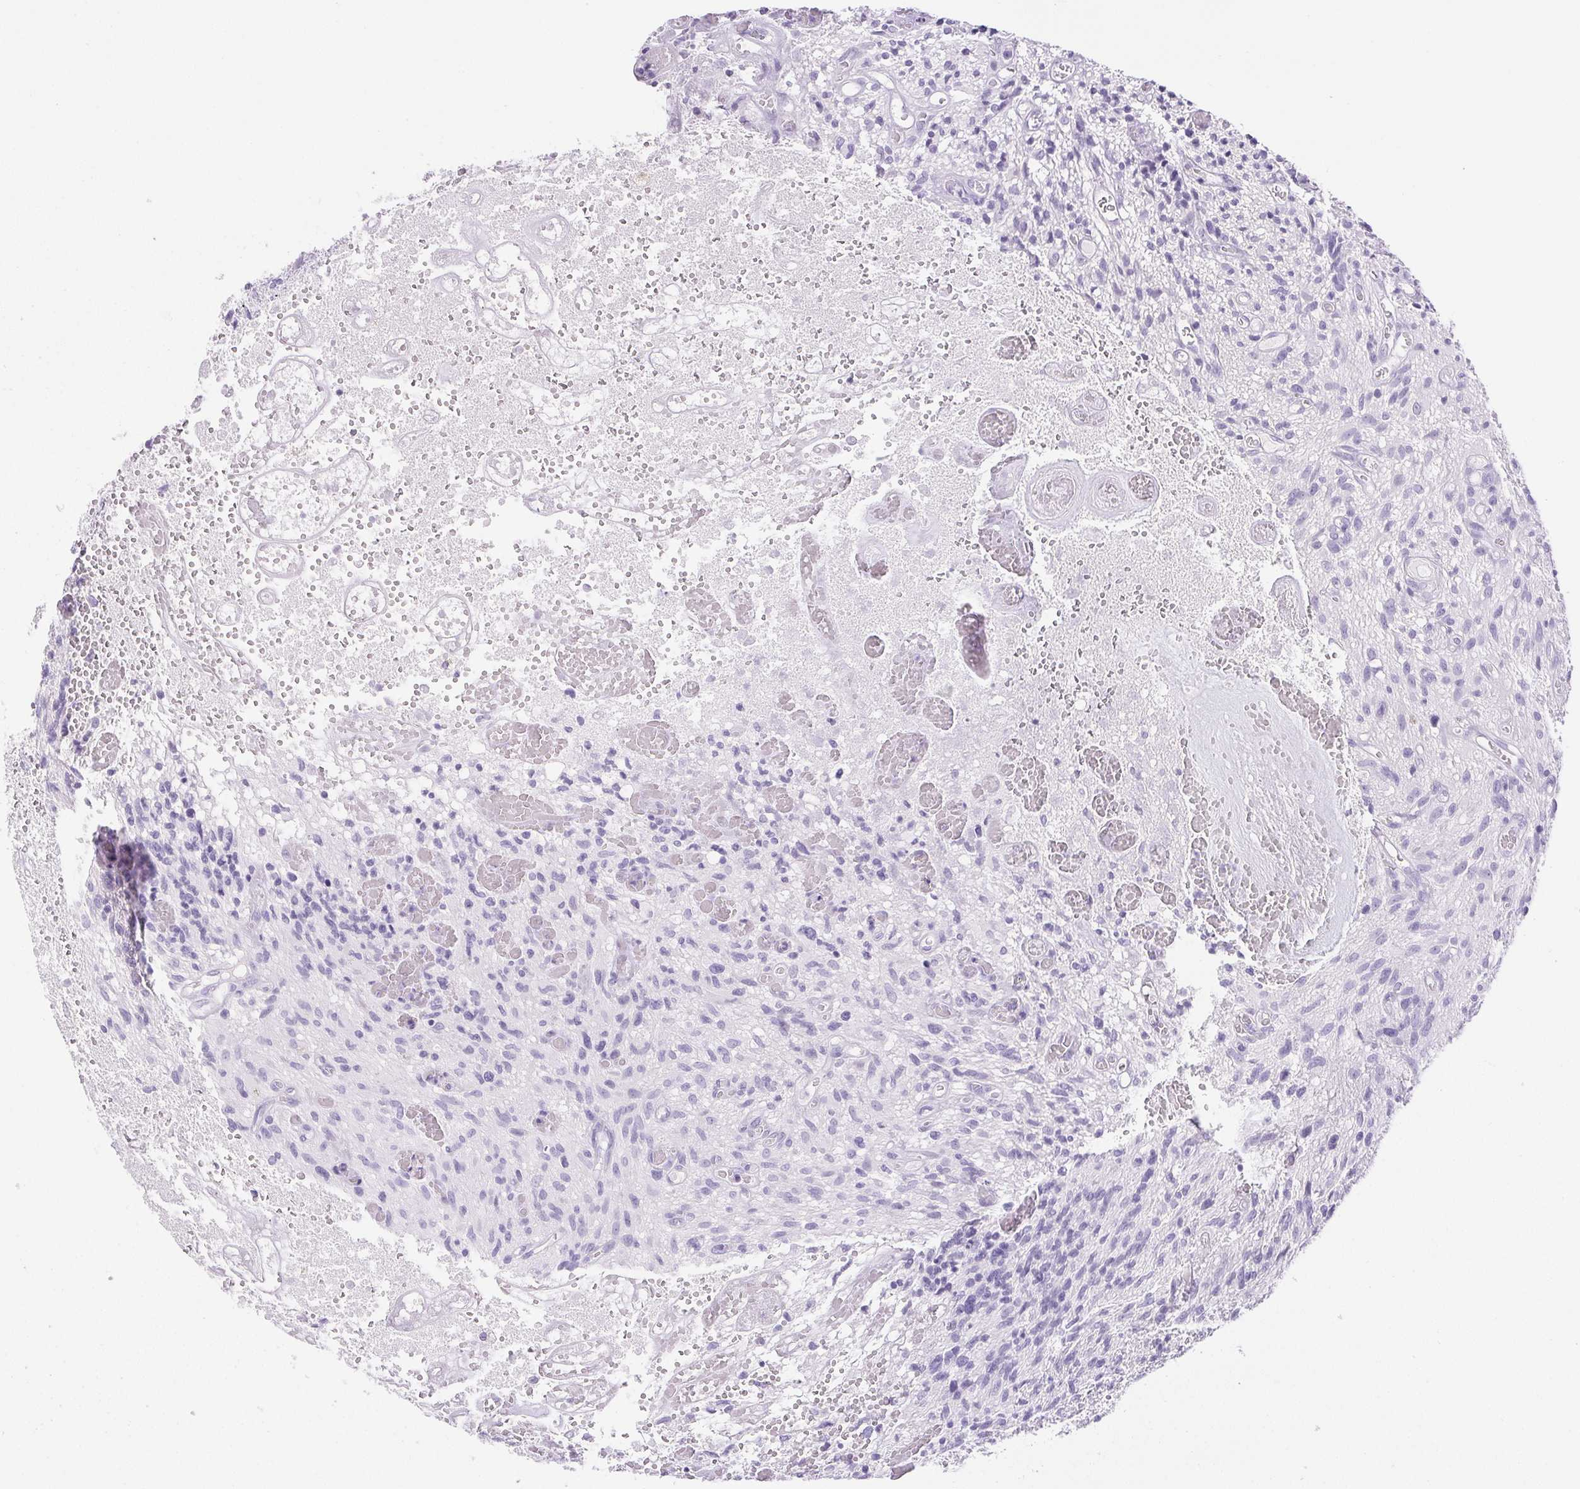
{"staining": {"intensity": "negative", "quantity": "none", "location": "none"}, "tissue": "glioma", "cell_type": "Tumor cells", "image_type": "cancer", "snomed": [{"axis": "morphology", "description": "Glioma, malignant, High grade"}, {"axis": "topography", "description": "Brain"}], "caption": "The micrograph shows no staining of tumor cells in high-grade glioma (malignant). Brightfield microscopy of immunohistochemistry stained with DAB (3,3'-diaminobenzidine) (brown) and hematoxylin (blue), captured at high magnification.", "gene": "HLA-G", "patient": {"sex": "male", "age": 75}}